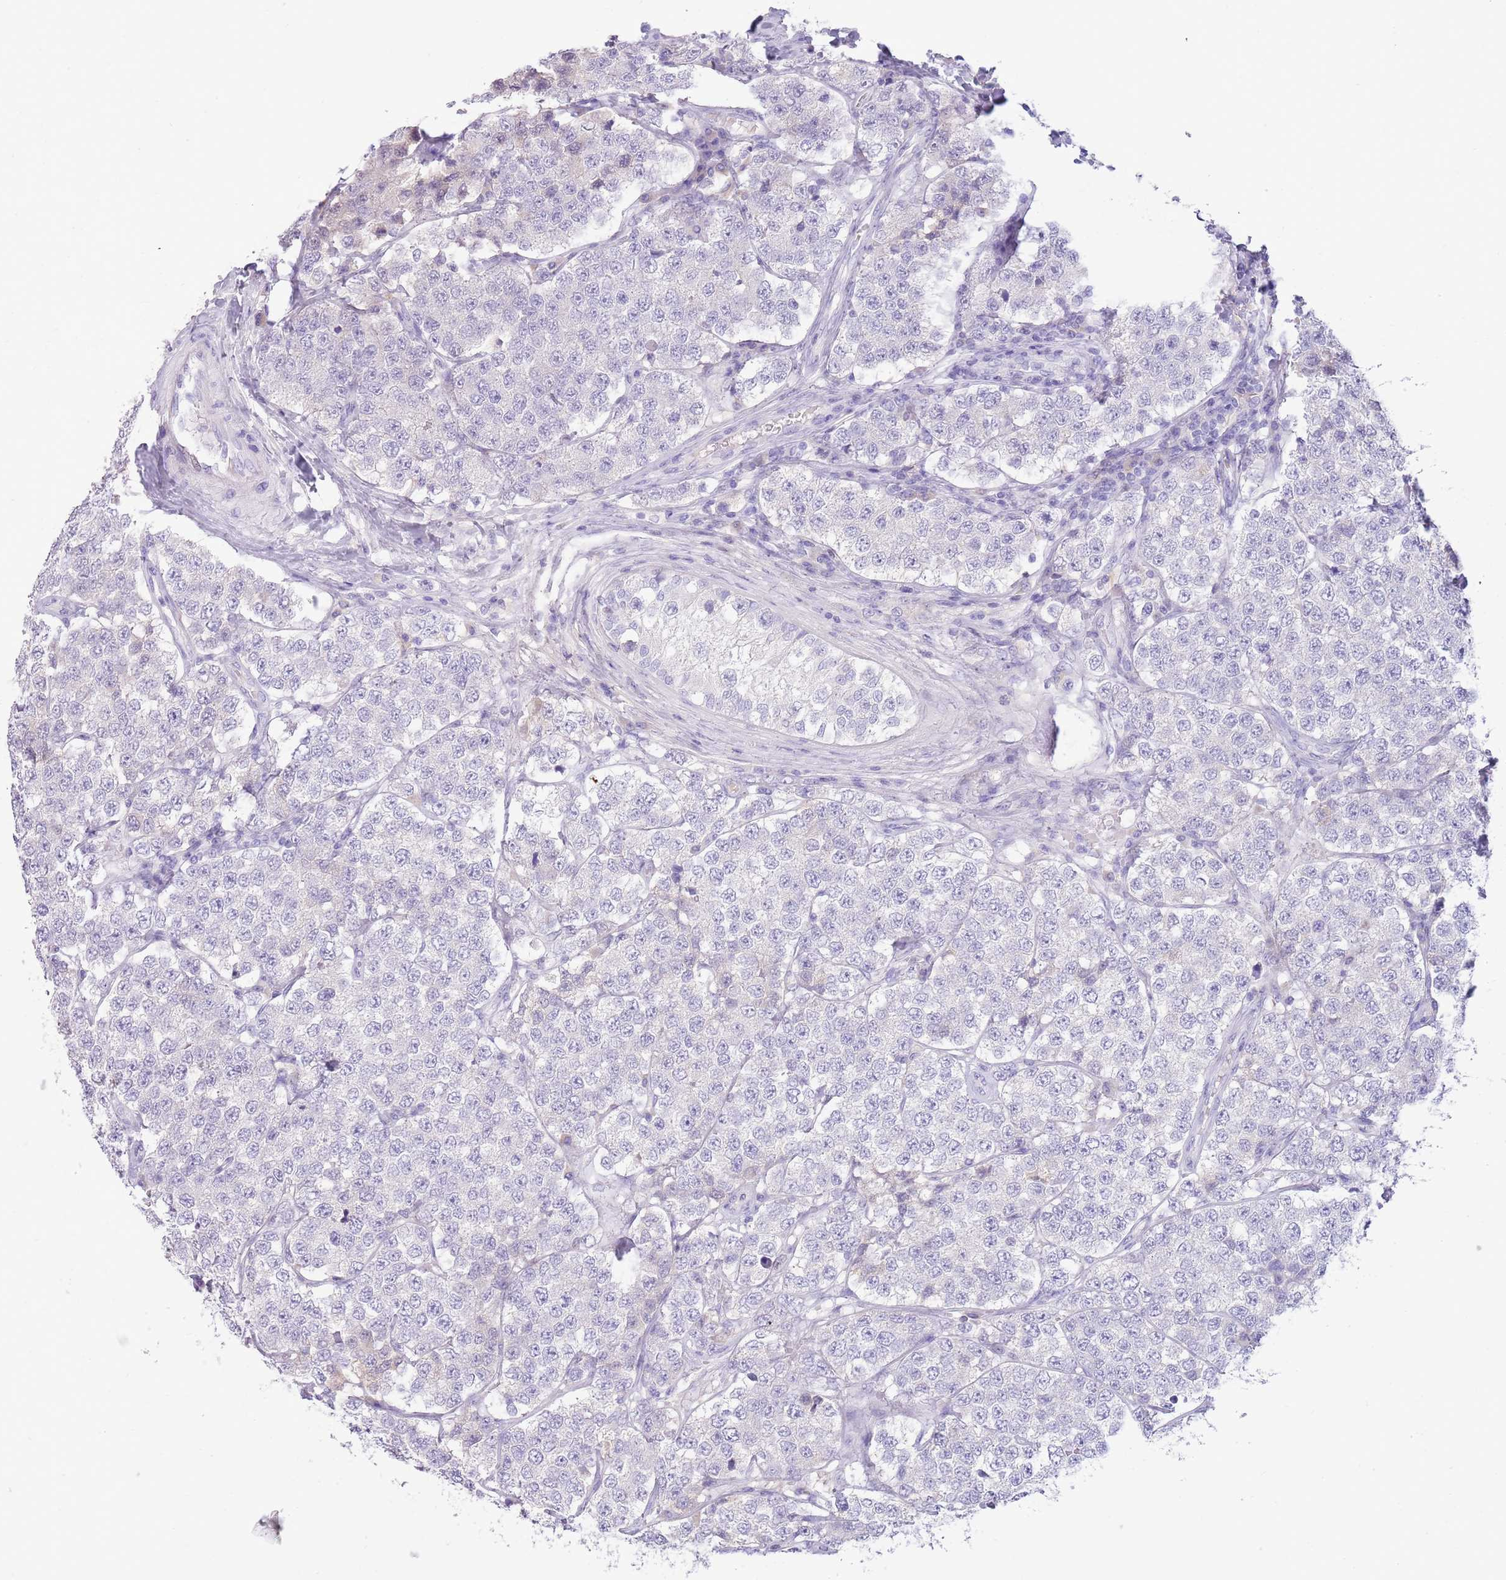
{"staining": {"intensity": "negative", "quantity": "none", "location": "none"}, "tissue": "testis cancer", "cell_type": "Tumor cells", "image_type": "cancer", "snomed": [{"axis": "morphology", "description": "Seminoma, NOS"}, {"axis": "topography", "description": "Testis"}], "caption": "Image shows no protein positivity in tumor cells of testis cancer tissue. (Brightfield microscopy of DAB immunohistochemistry (IHC) at high magnification).", "gene": "TOX2", "patient": {"sex": "male", "age": 34}}